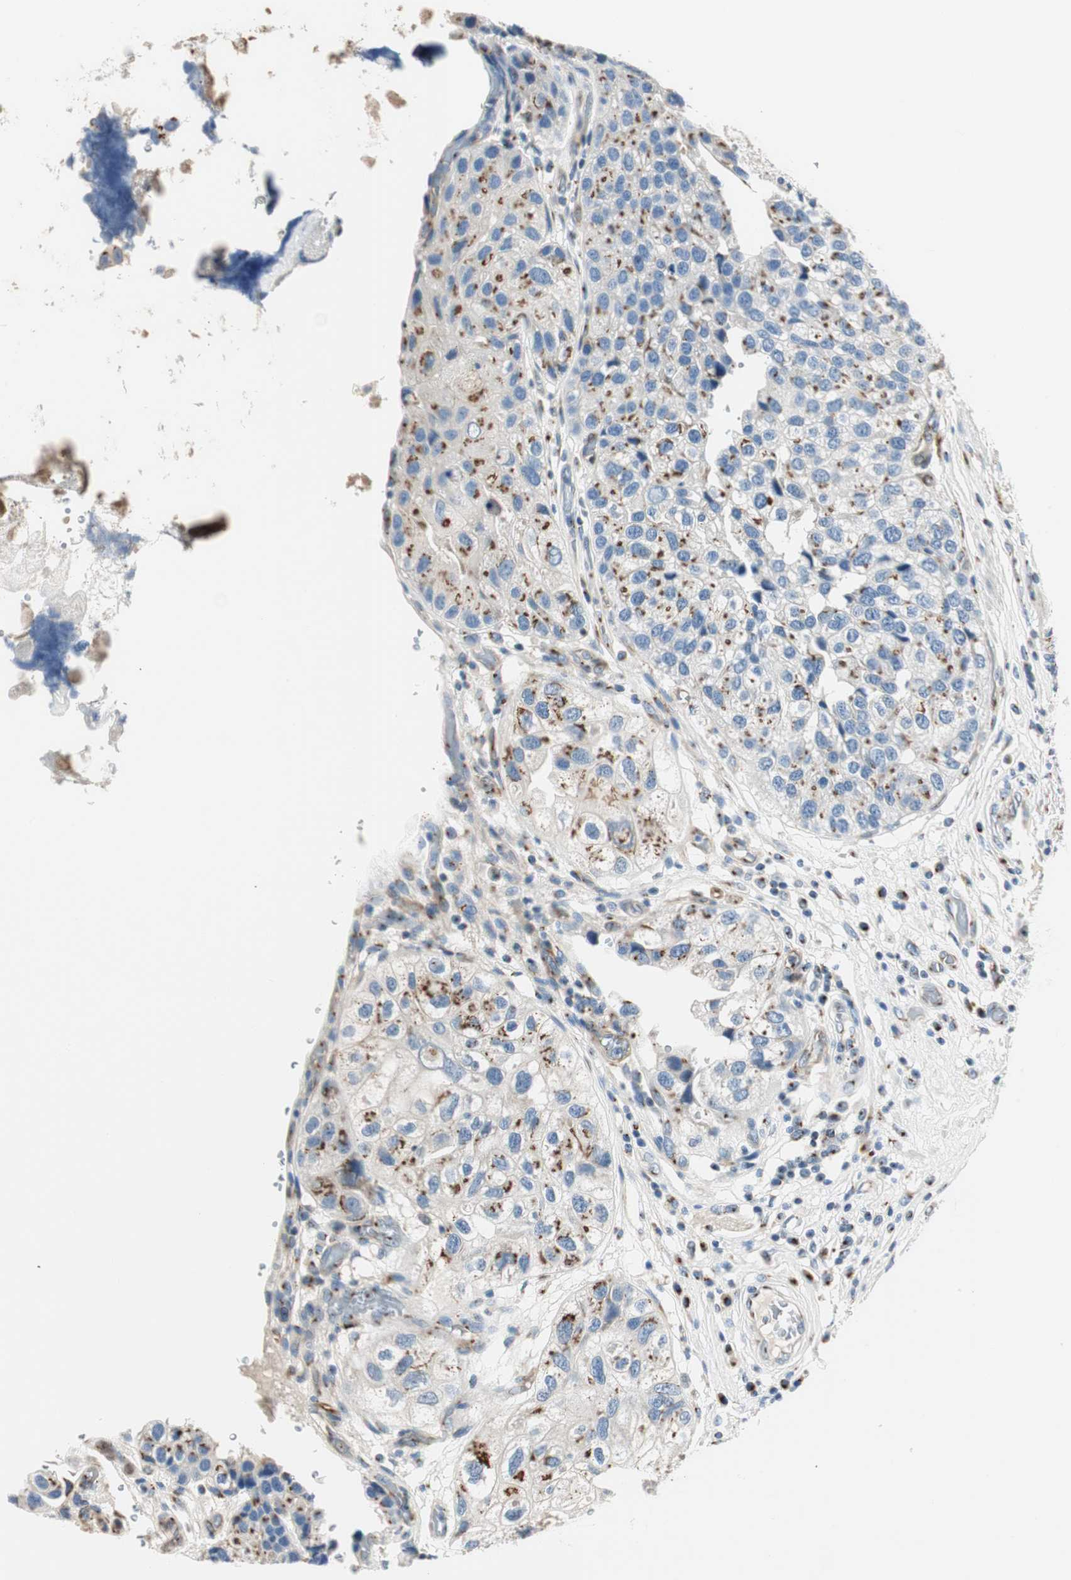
{"staining": {"intensity": "moderate", "quantity": "25%-75%", "location": "cytoplasmic/membranous"}, "tissue": "urothelial cancer", "cell_type": "Tumor cells", "image_type": "cancer", "snomed": [{"axis": "morphology", "description": "Urothelial carcinoma, High grade"}, {"axis": "topography", "description": "Urinary bladder"}], "caption": "Urothelial cancer was stained to show a protein in brown. There is medium levels of moderate cytoplasmic/membranous positivity in approximately 25%-75% of tumor cells.", "gene": "TMF1", "patient": {"sex": "female", "age": 64}}